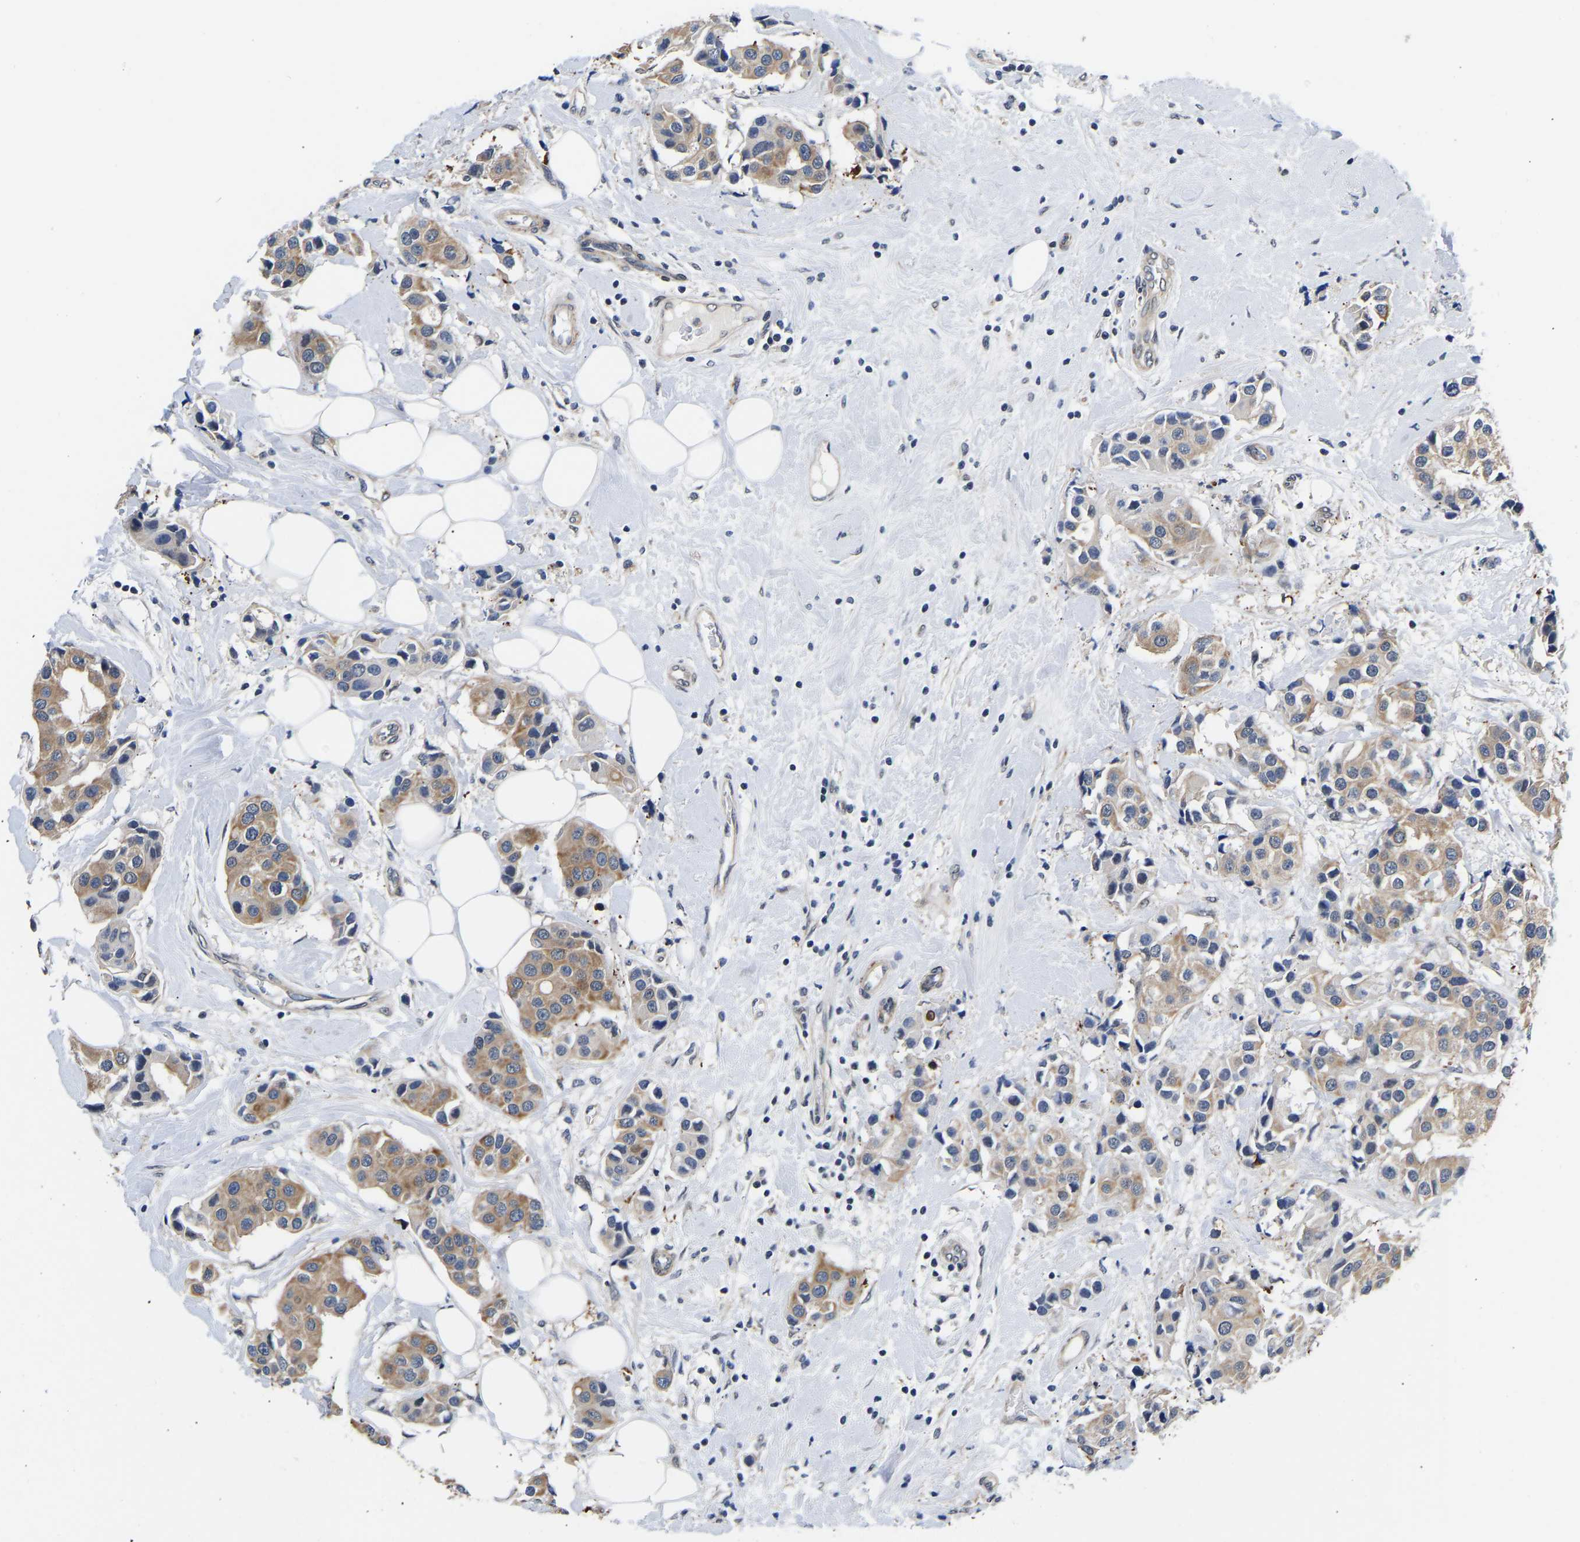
{"staining": {"intensity": "moderate", "quantity": "25%-75%", "location": "cytoplasmic/membranous"}, "tissue": "breast cancer", "cell_type": "Tumor cells", "image_type": "cancer", "snomed": [{"axis": "morphology", "description": "Normal tissue, NOS"}, {"axis": "morphology", "description": "Duct carcinoma"}, {"axis": "topography", "description": "Breast"}], "caption": "This is a micrograph of immunohistochemistry staining of breast cancer, which shows moderate expression in the cytoplasmic/membranous of tumor cells.", "gene": "METTL16", "patient": {"sex": "female", "age": 39}}